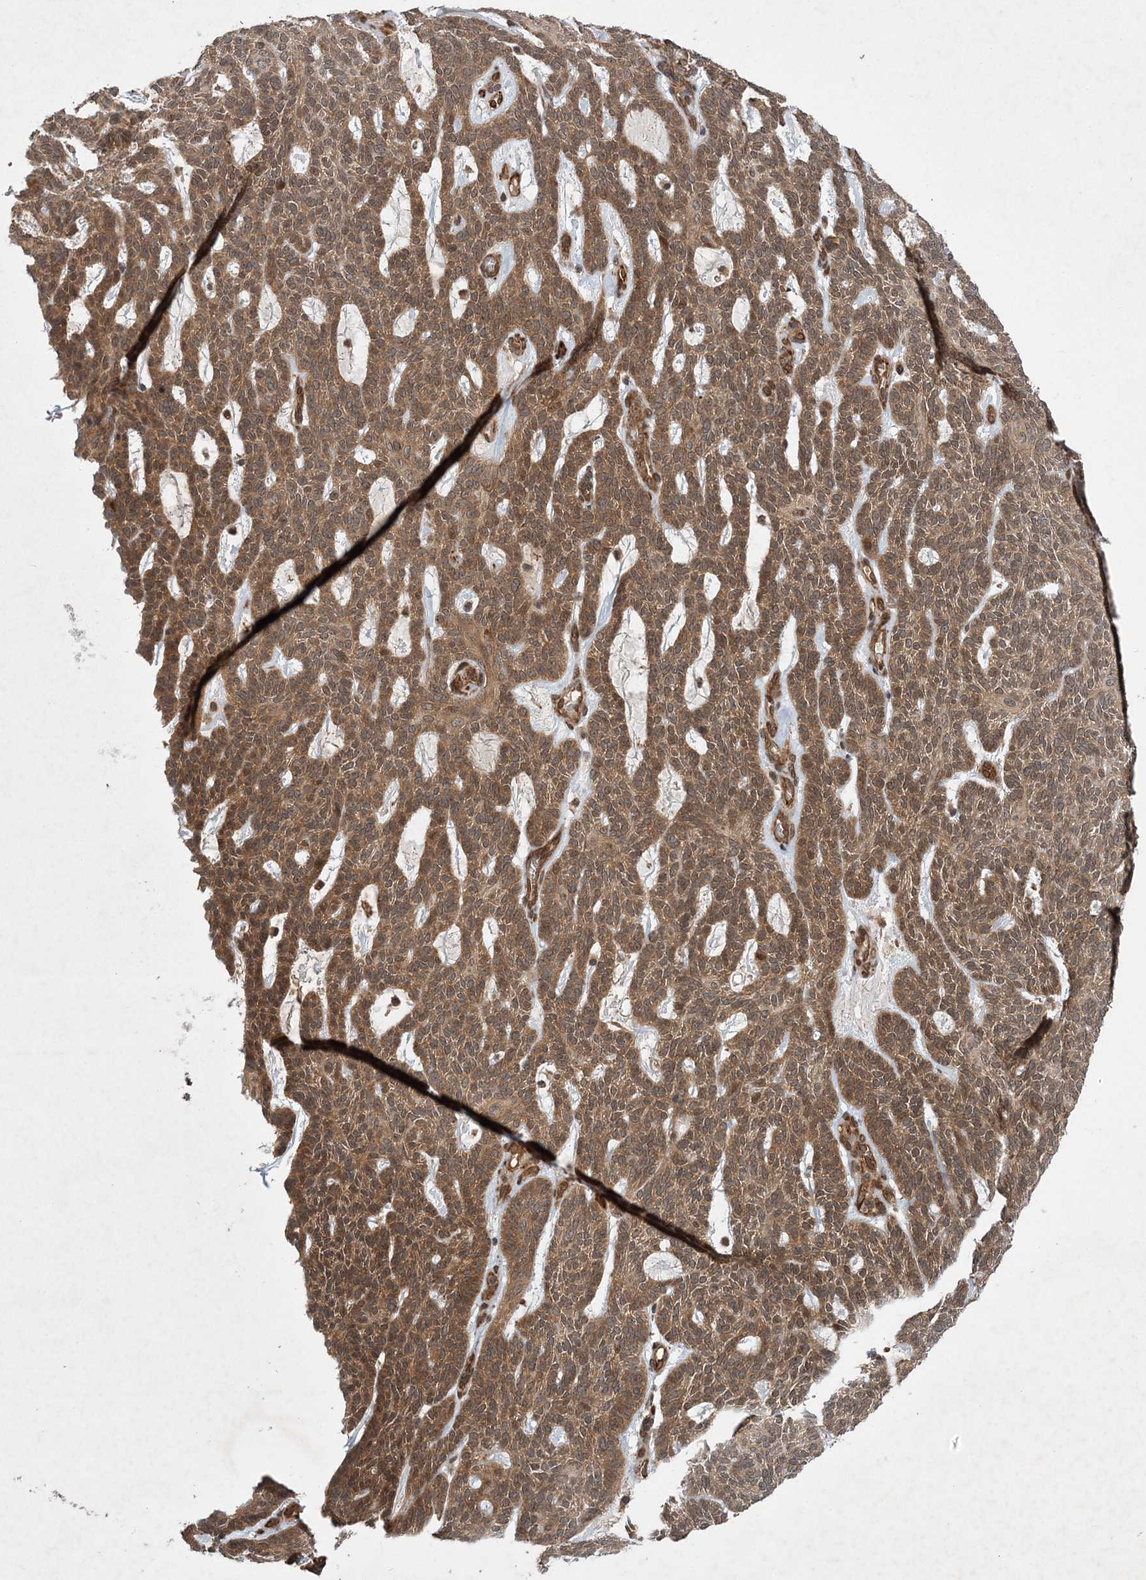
{"staining": {"intensity": "moderate", "quantity": ">75%", "location": "cytoplasmic/membranous,nuclear"}, "tissue": "skin cancer", "cell_type": "Tumor cells", "image_type": "cancer", "snomed": [{"axis": "morphology", "description": "Squamous cell carcinoma, NOS"}, {"axis": "topography", "description": "Skin"}], "caption": "Immunohistochemical staining of human skin squamous cell carcinoma reveals medium levels of moderate cytoplasmic/membranous and nuclear protein staining in approximately >75% of tumor cells.", "gene": "UBTD2", "patient": {"sex": "female", "age": 90}}